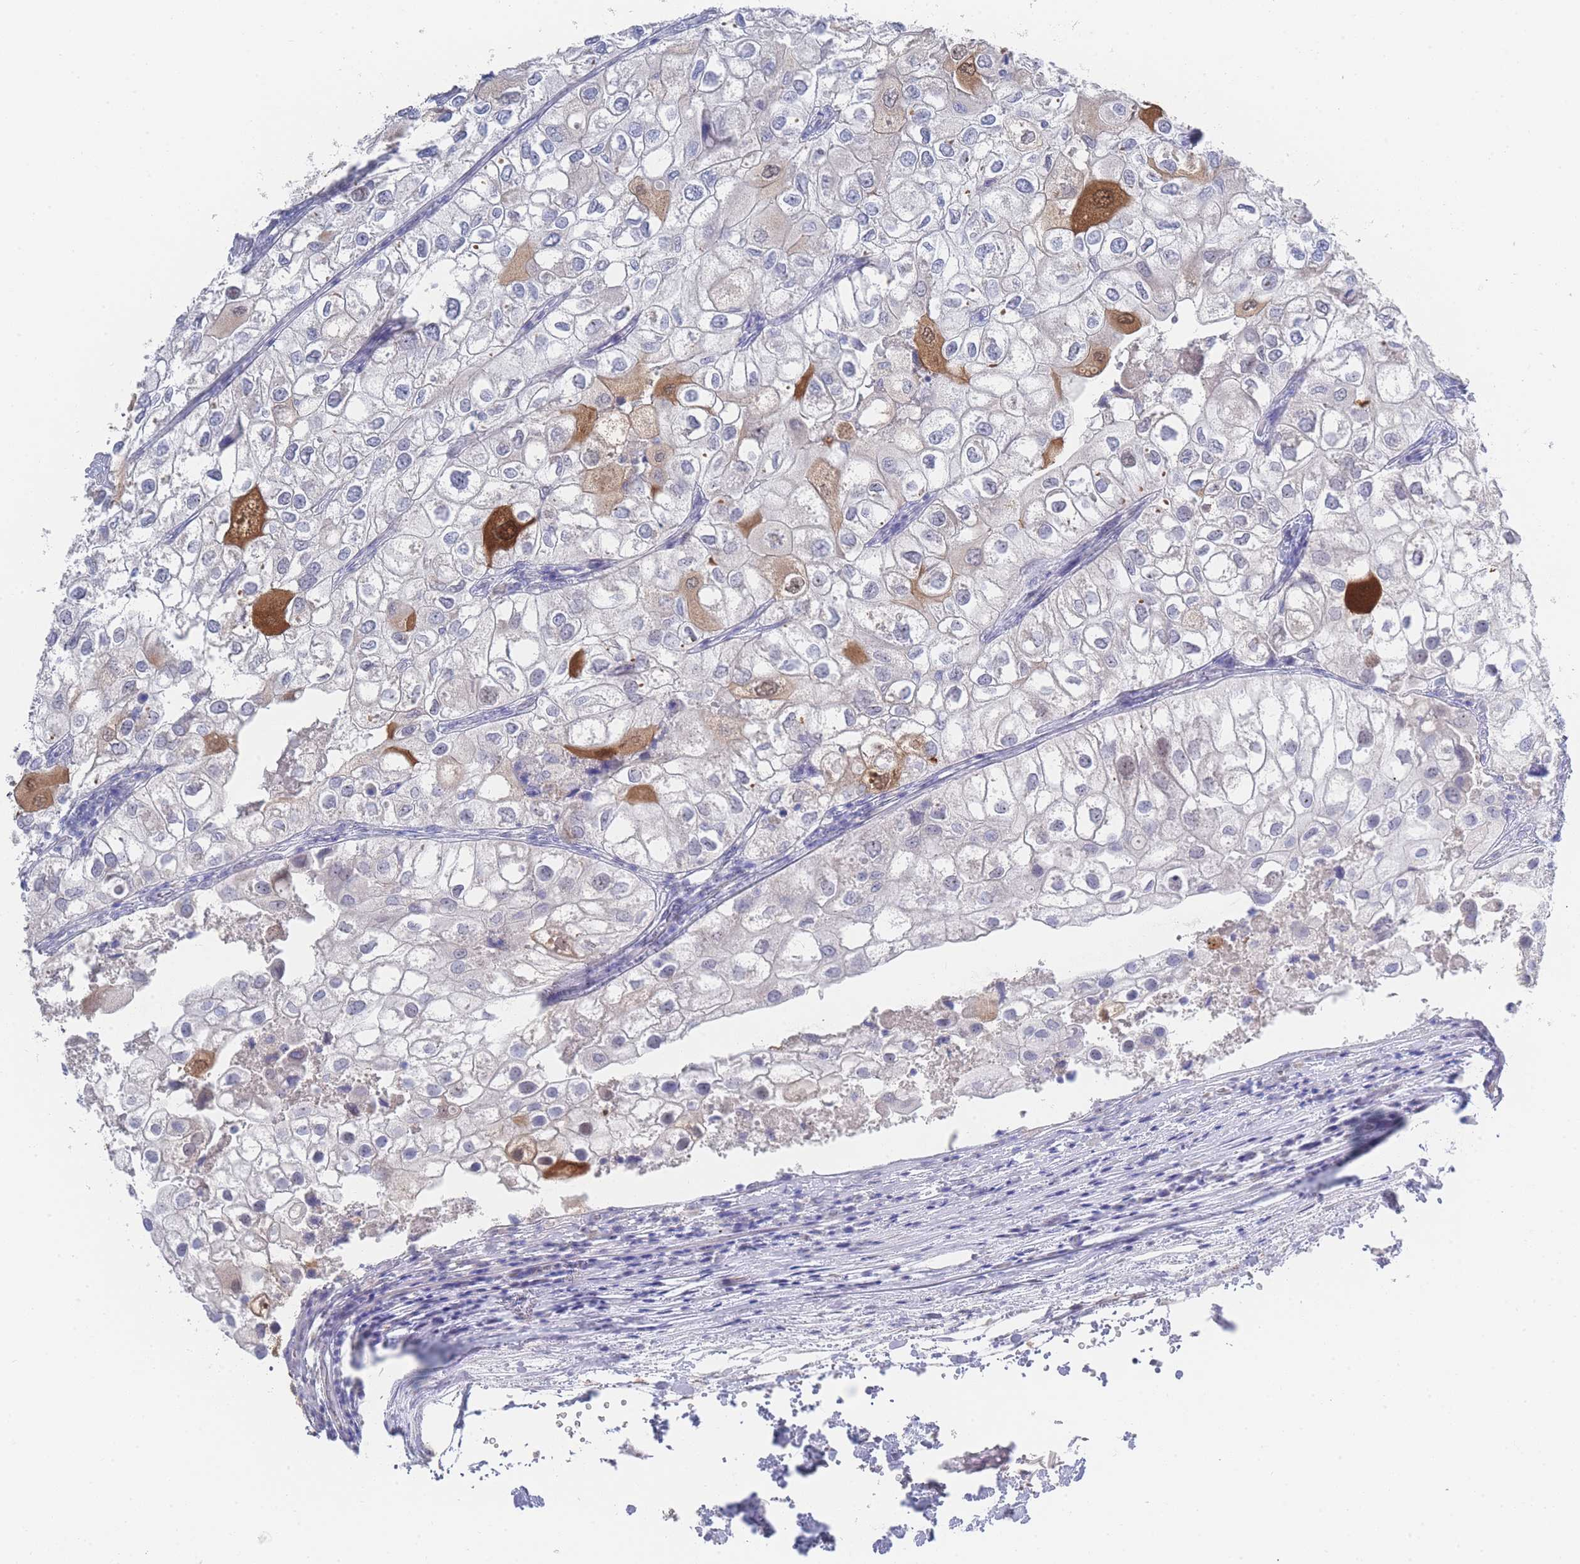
{"staining": {"intensity": "strong", "quantity": "<25%", "location": "cytoplasmic/membranous,nuclear"}, "tissue": "urothelial cancer", "cell_type": "Tumor cells", "image_type": "cancer", "snomed": [{"axis": "morphology", "description": "Urothelial carcinoma, High grade"}, {"axis": "topography", "description": "Urinary bladder"}], "caption": "Immunohistochemistry (IHC) (DAB (3,3'-diaminobenzidine)) staining of human urothelial cancer exhibits strong cytoplasmic/membranous and nuclear protein expression in approximately <25% of tumor cells.", "gene": "ZNF142", "patient": {"sex": "male", "age": 64}}